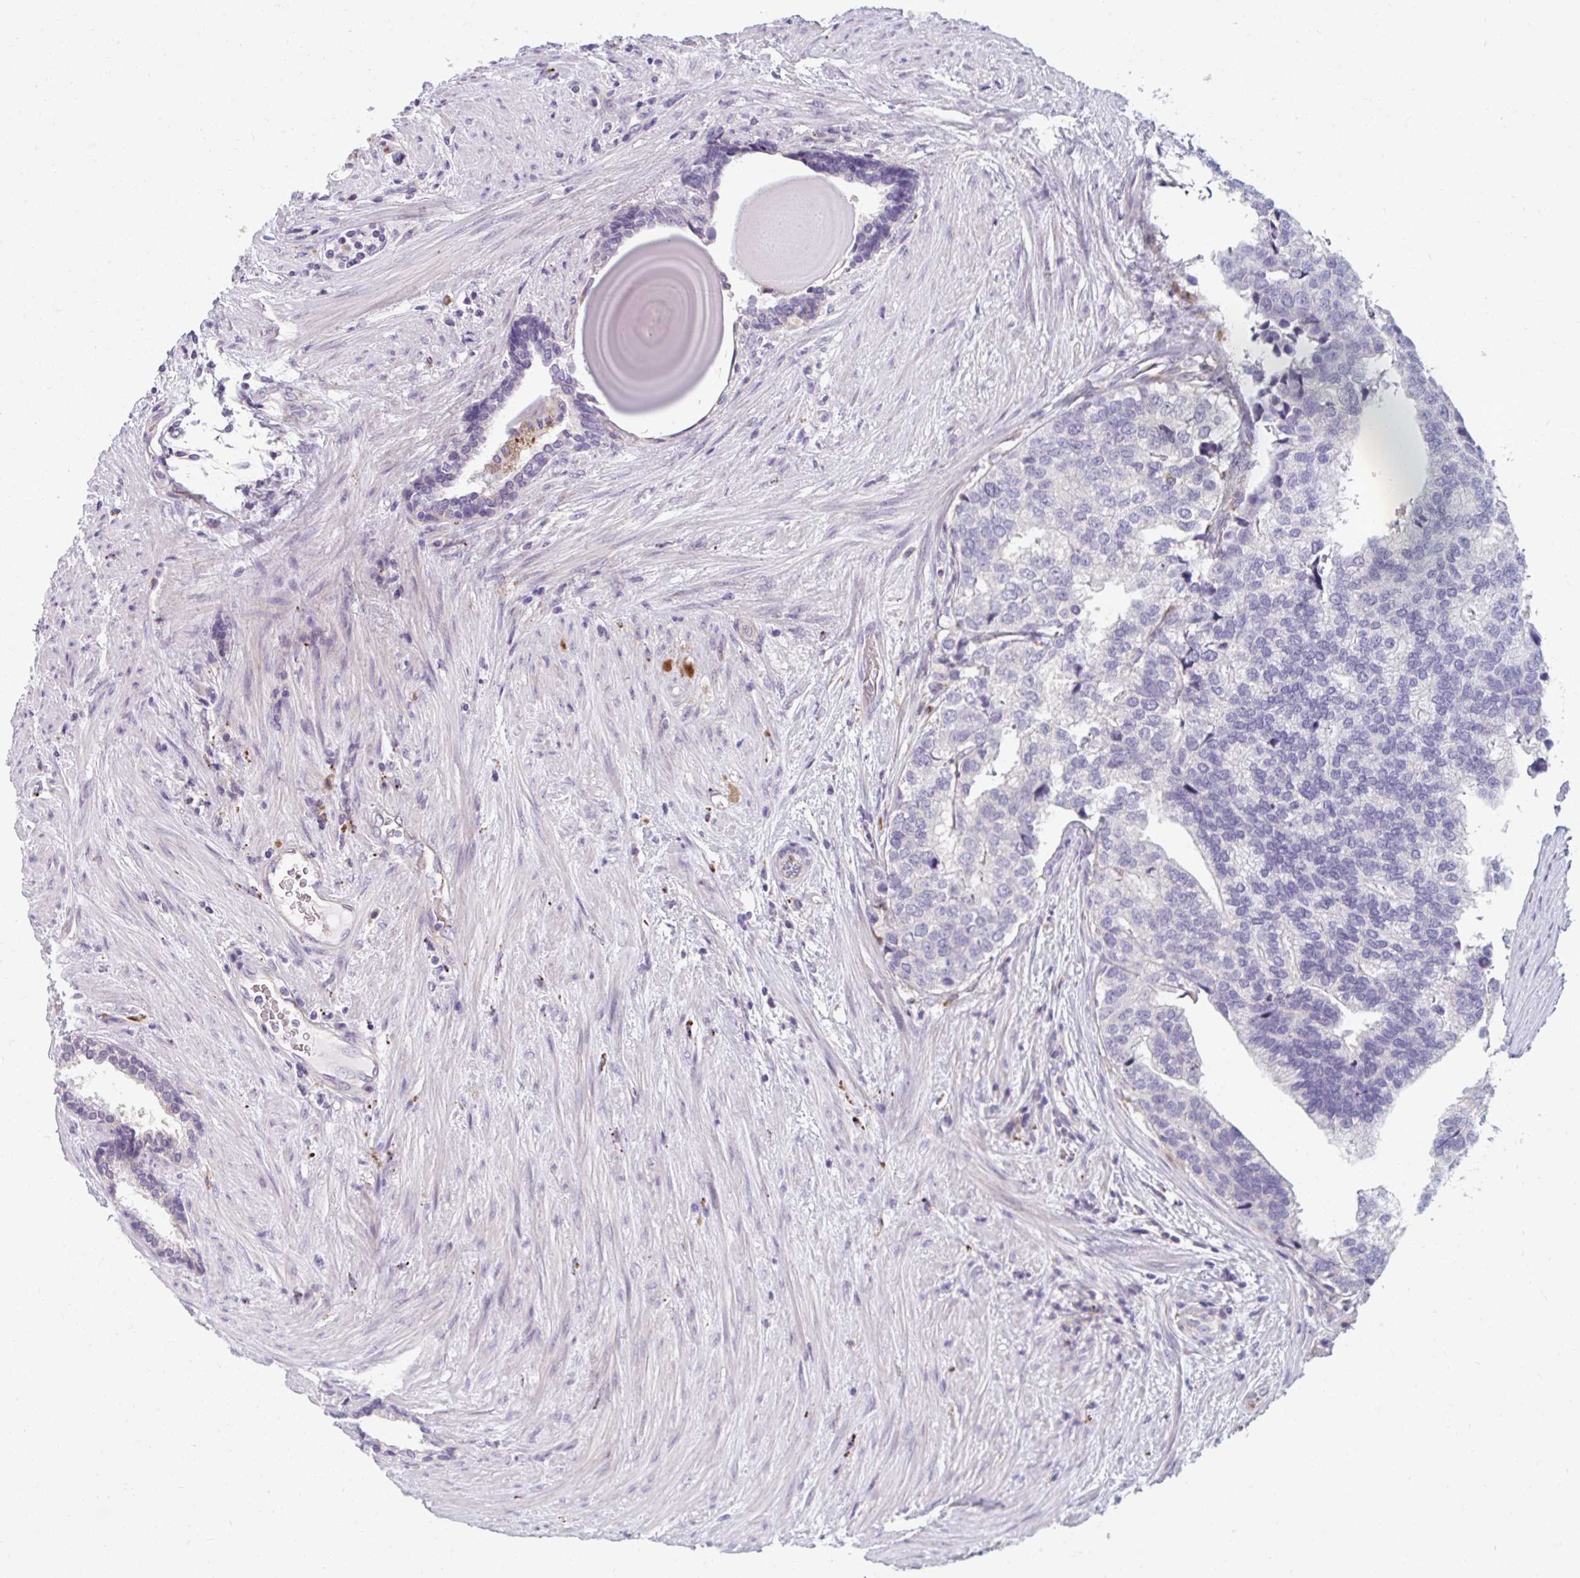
{"staining": {"intensity": "negative", "quantity": "none", "location": "none"}, "tissue": "prostate cancer", "cell_type": "Tumor cells", "image_type": "cancer", "snomed": [{"axis": "morphology", "description": "Adenocarcinoma, High grade"}, {"axis": "topography", "description": "Prostate"}], "caption": "An image of human prostate cancer (adenocarcinoma (high-grade)) is negative for staining in tumor cells.", "gene": "EIF1AD", "patient": {"sex": "male", "age": 68}}